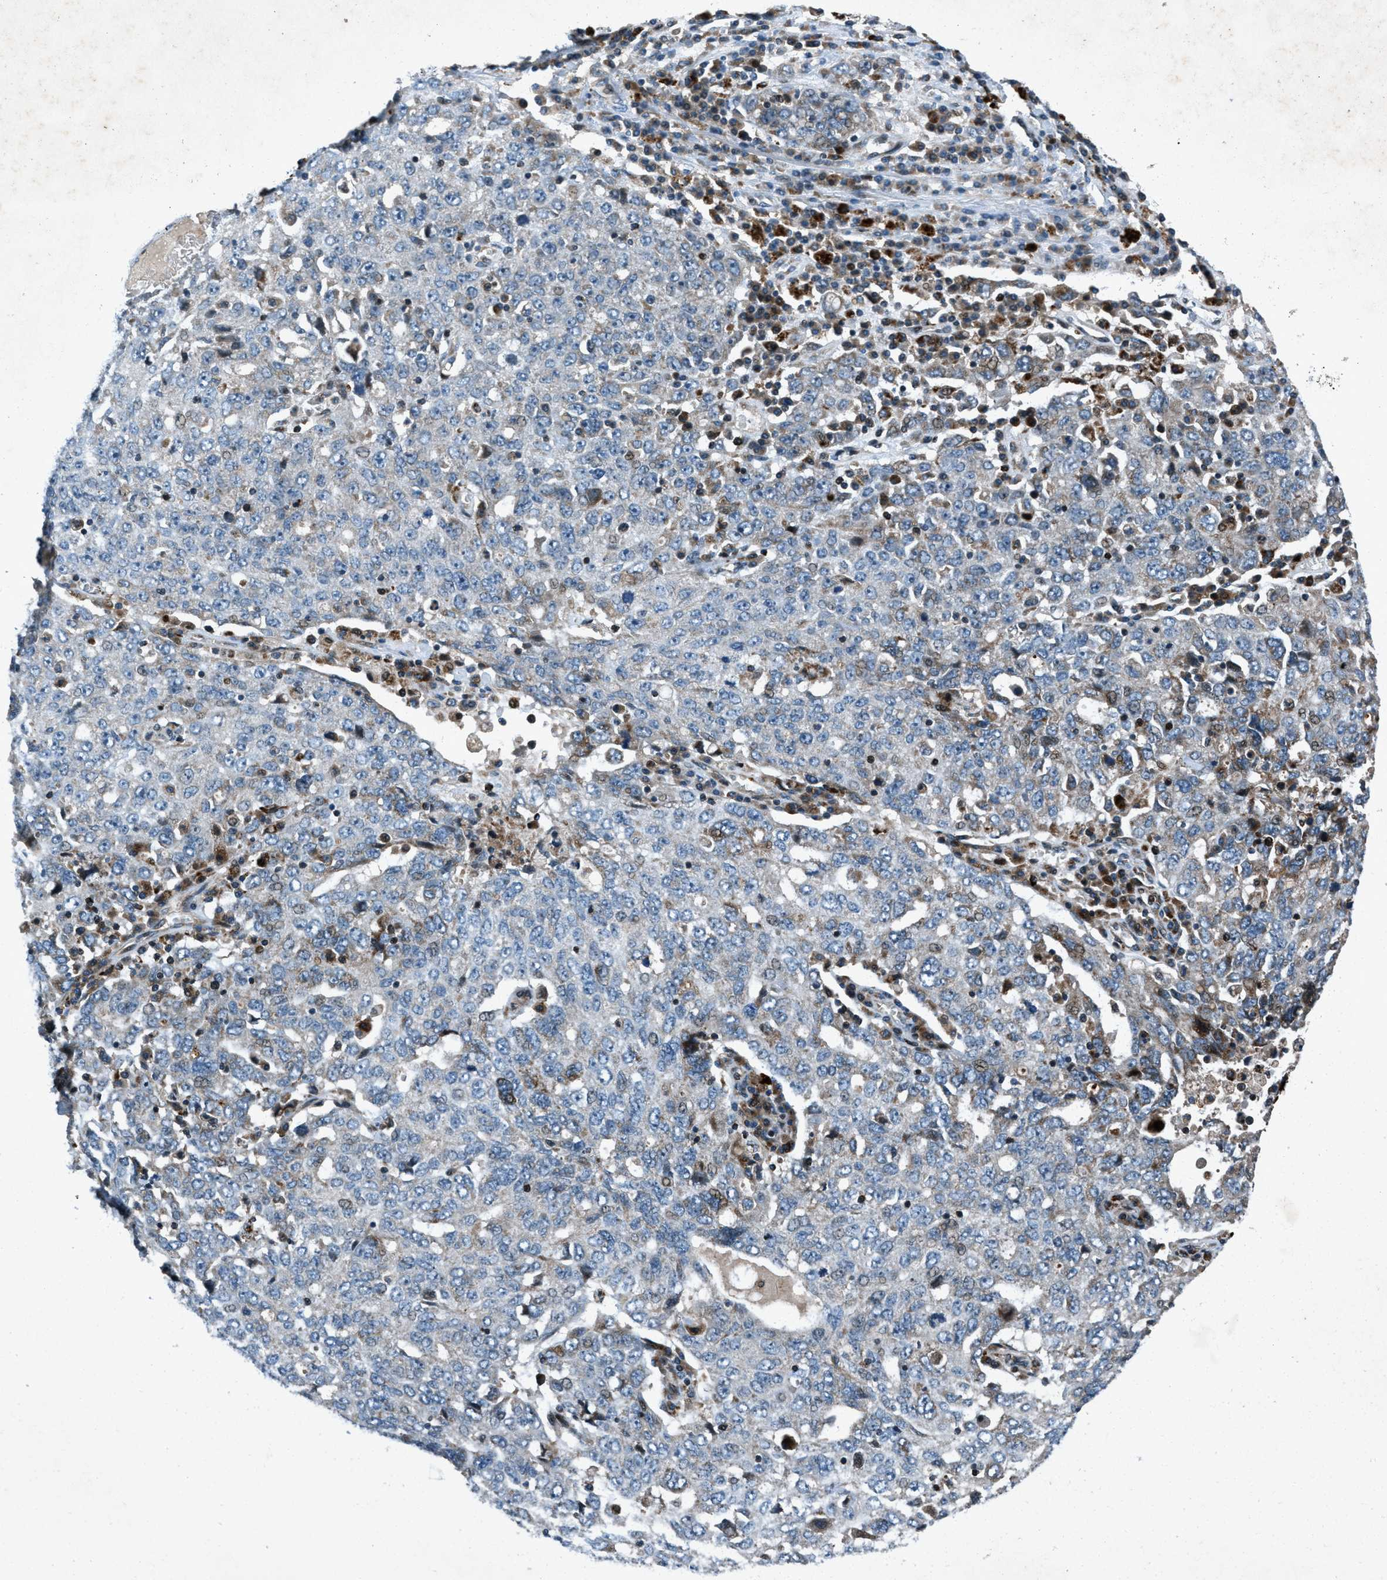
{"staining": {"intensity": "moderate", "quantity": "25%-75%", "location": "cytoplasmic/membranous"}, "tissue": "ovarian cancer", "cell_type": "Tumor cells", "image_type": "cancer", "snomed": [{"axis": "morphology", "description": "Carcinoma, endometroid"}, {"axis": "topography", "description": "Ovary"}], "caption": "Protein expression analysis of ovarian cancer (endometroid carcinoma) demonstrates moderate cytoplasmic/membranous staining in about 25%-75% of tumor cells.", "gene": "CLEC2D", "patient": {"sex": "female", "age": 62}}